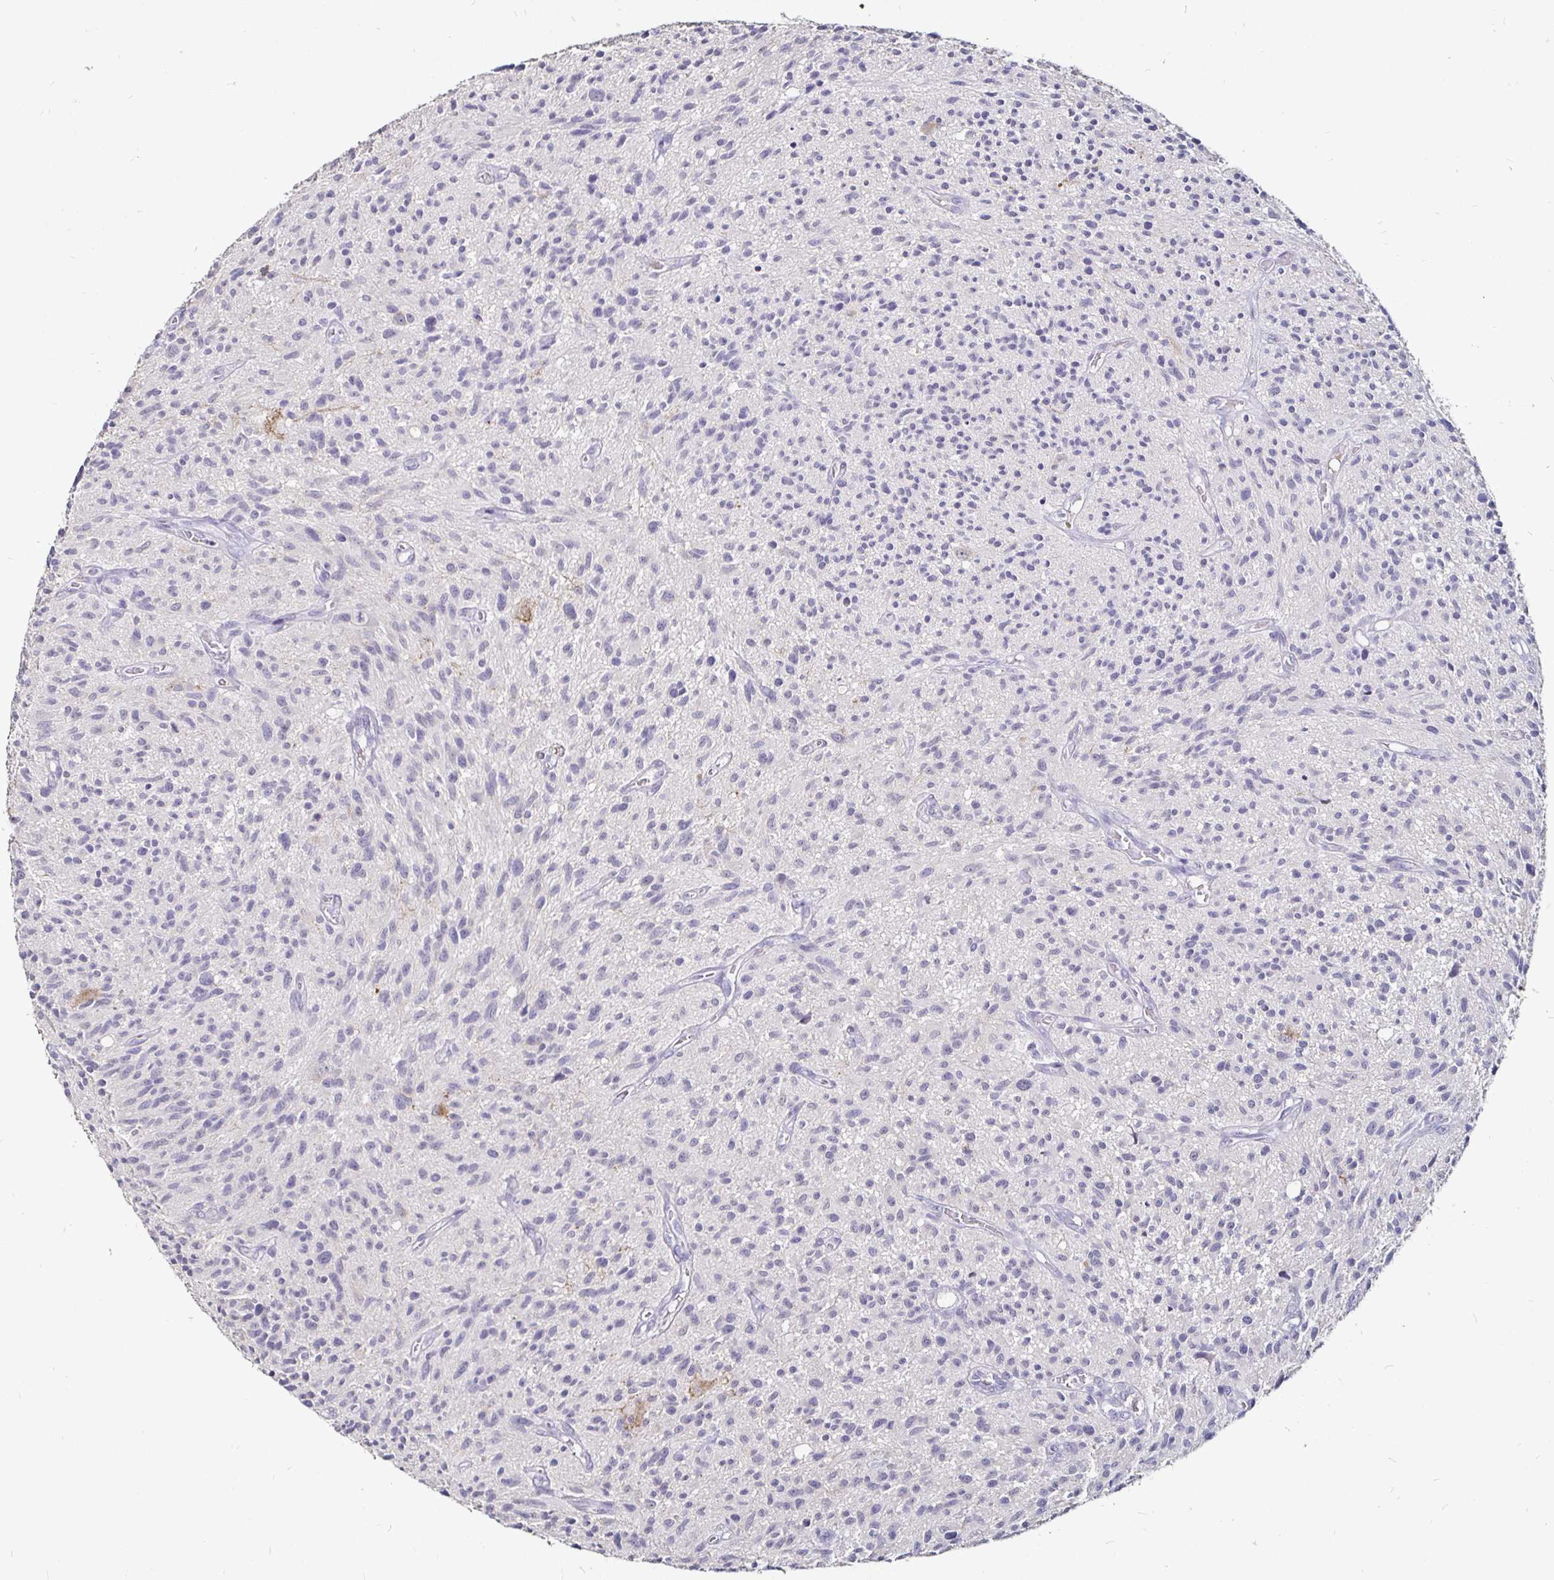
{"staining": {"intensity": "negative", "quantity": "none", "location": "none"}, "tissue": "glioma", "cell_type": "Tumor cells", "image_type": "cancer", "snomed": [{"axis": "morphology", "description": "Glioma, malignant, High grade"}, {"axis": "topography", "description": "Brain"}], "caption": "A micrograph of glioma stained for a protein displays no brown staining in tumor cells.", "gene": "FAIM2", "patient": {"sex": "male", "age": 75}}